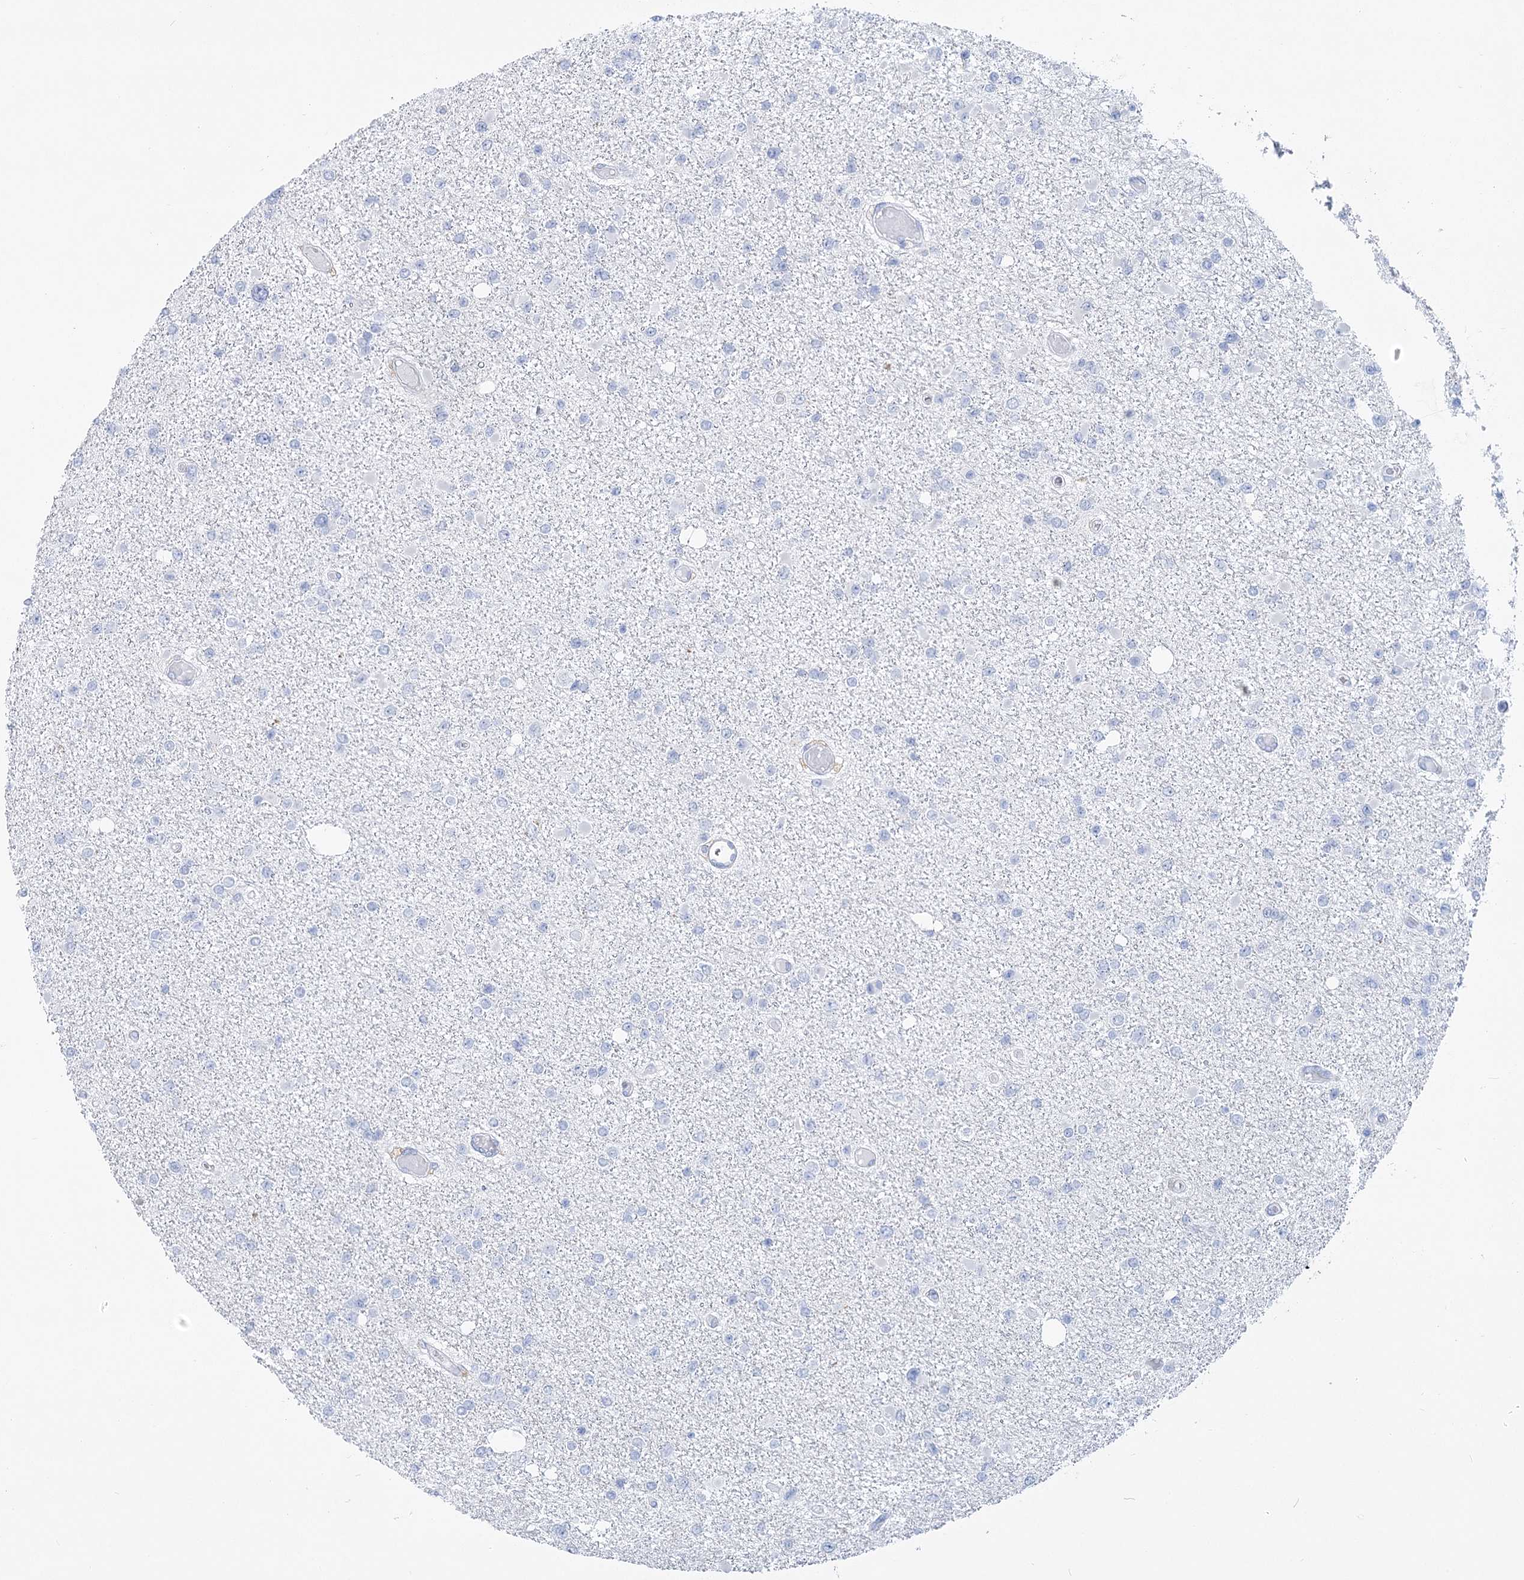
{"staining": {"intensity": "negative", "quantity": "none", "location": "none"}, "tissue": "glioma", "cell_type": "Tumor cells", "image_type": "cancer", "snomed": [{"axis": "morphology", "description": "Glioma, malignant, Low grade"}, {"axis": "topography", "description": "Brain"}], "caption": "Immunohistochemical staining of human glioma shows no significant staining in tumor cells.", "gene": "PCDHA1", "patient": {"sex": "female", "age": 22}}